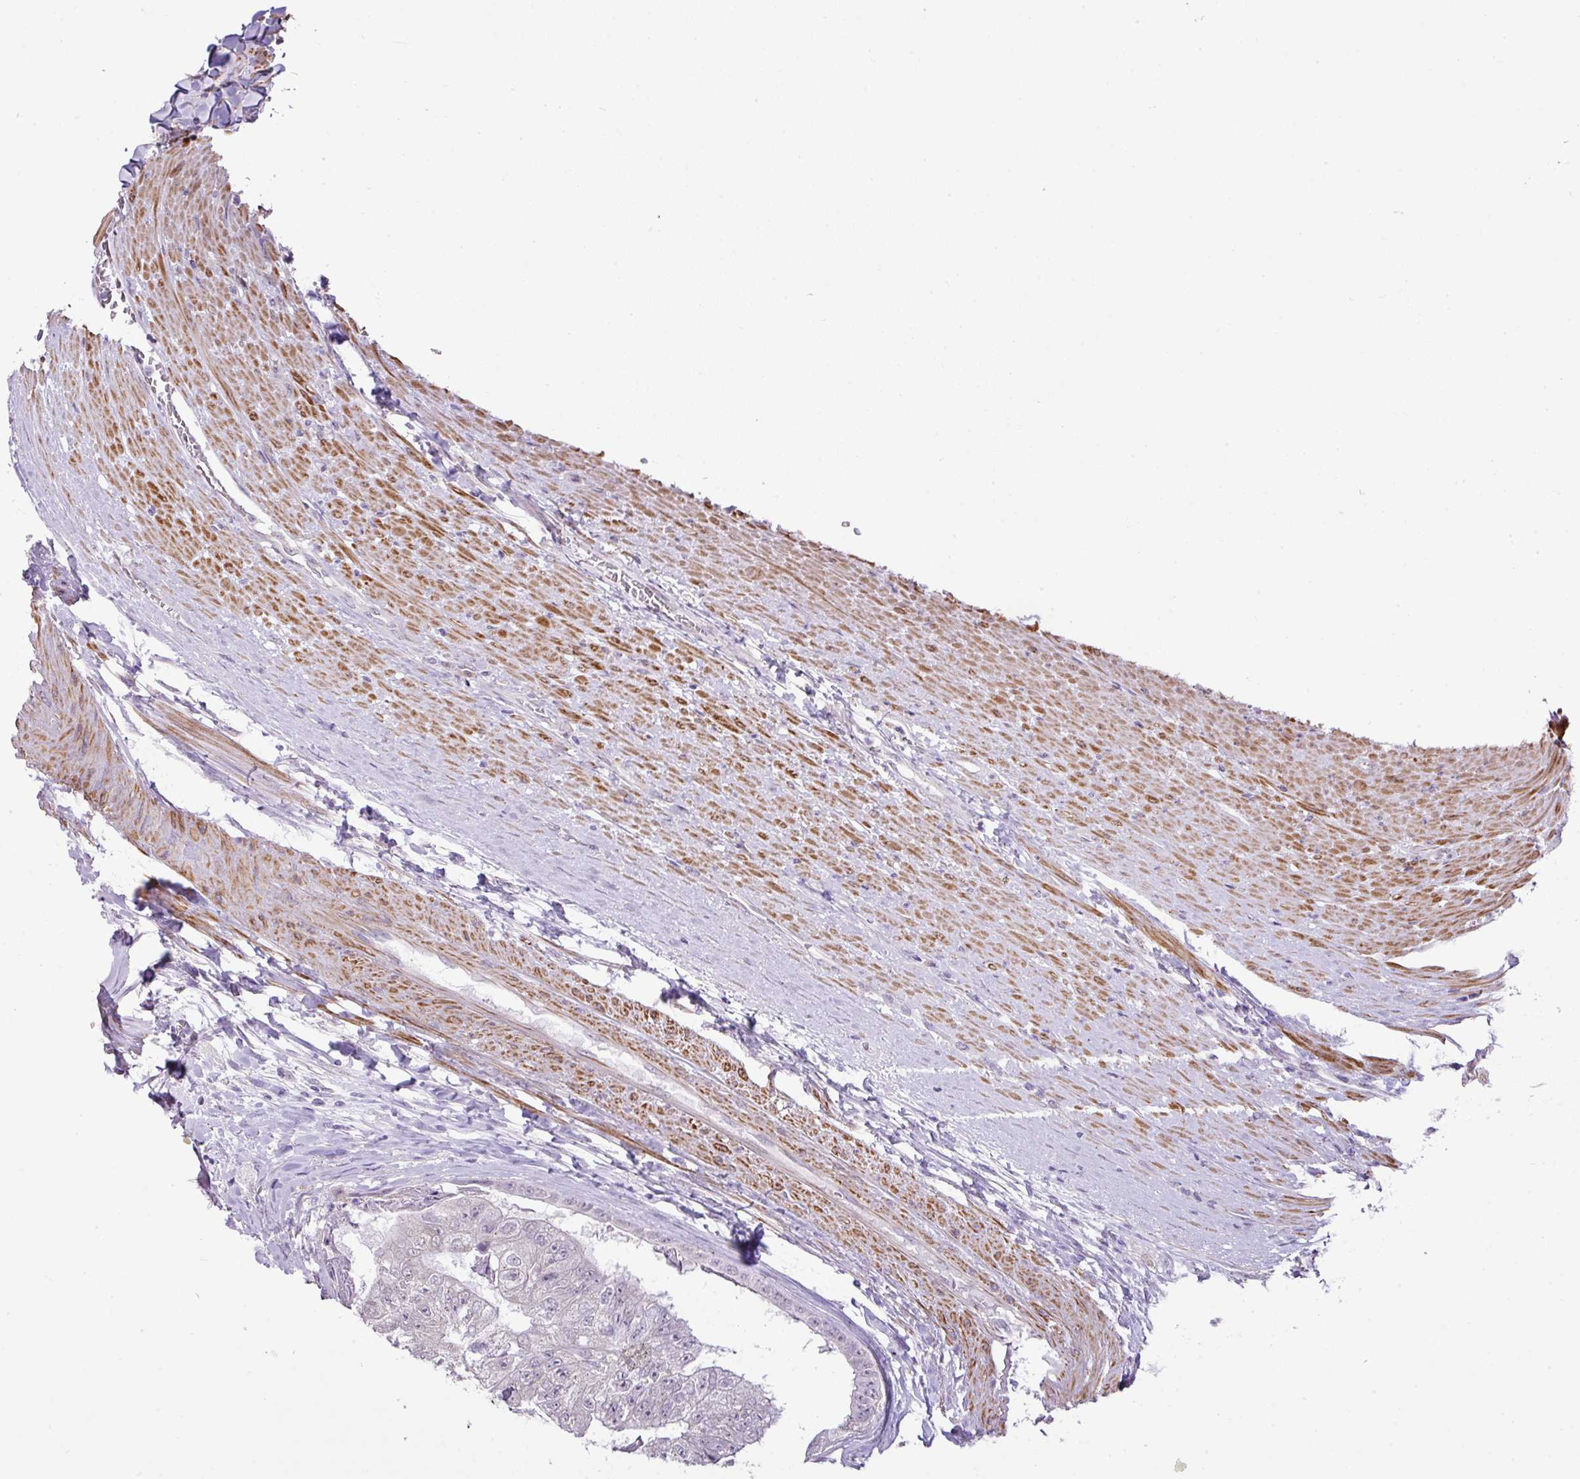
{"staining": {"intensity": "negative", "quantity": "none", "location": "none"}, "tissue": "colorectal cancer", "cell_type": "Tumor cells", "image_type": "cancer", "snomed": [{"axis": "morphology", "description": "Adenocarcinoma, NOS"}, {"axis": "topography", "description": "Colon"}], "caption": "IHC micrograph of colorectal cancer (adenocarcinoma) stained for a protein (brown), which reveals no positivity in tumor cells.", "gene": "DIP2A", "patient": {"sex": "female", "age": 67}}